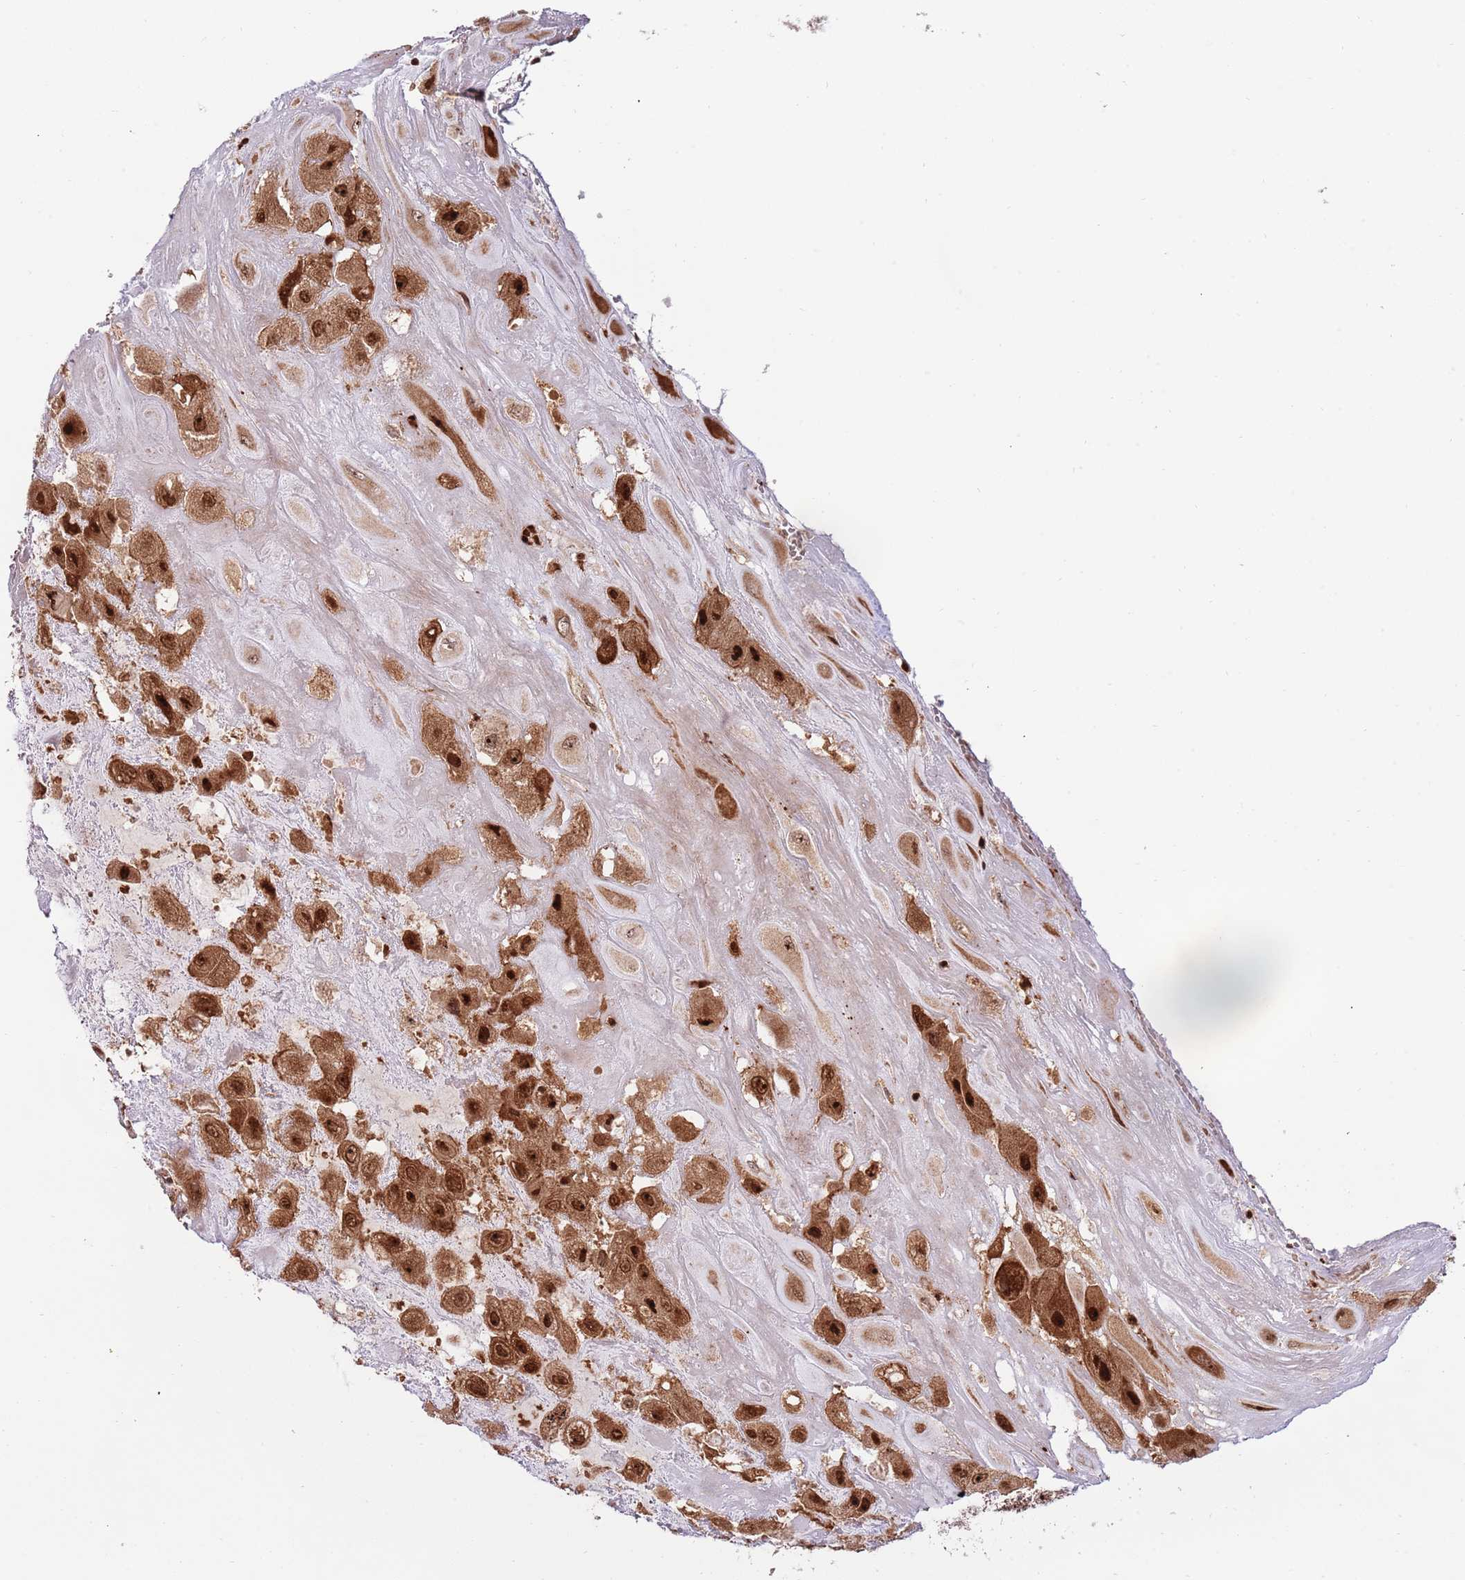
{"staining": {"intensity": "strong", "quantity": ">75%", "location": "cytoplasmic/membranous,nuclear"}, "tissue": "placenta", "cell_type": "Decidual cells", "image_type": "normal", "snomed": [{"axis": "morphology", "description": "Normal tissue, NOS"}, {"axis": "topography", "description": "Placenta"}], "caption": "IHC image of unremarkable placenta: placenta stained using immunohistochemistry shows high levels of strong protein expression localized specifically in the cytoplasmic/membranous,nuclear of decidual cells, appearing as a cytoplasmic/membranous,nuclear brown color.", "gene": "RIF1", "patient": {"sex": "female", "age": 32}}